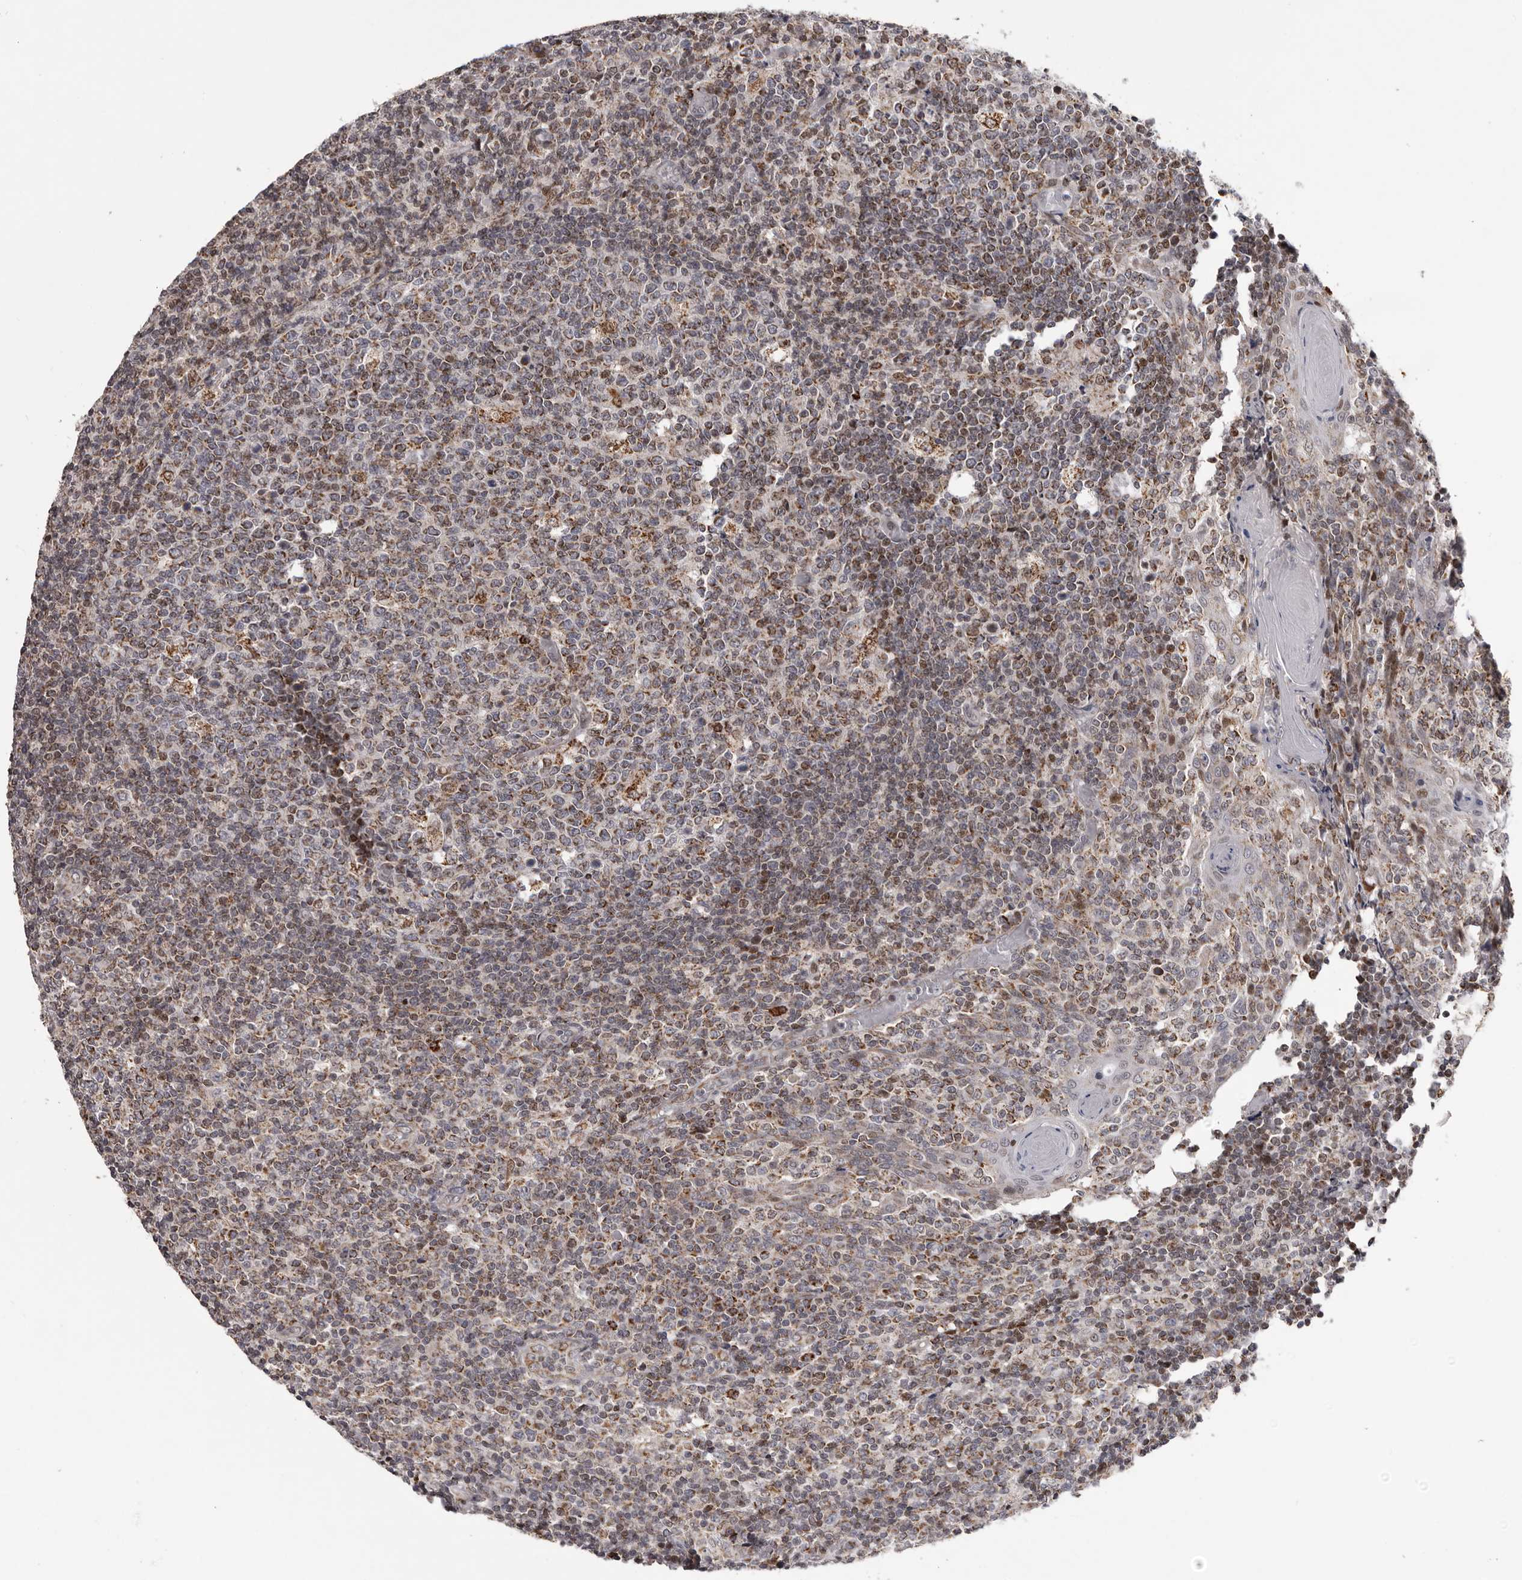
{"staining": {"intensity": "moderate", "quantity": "25%-75%", "location": "cytoplasmic/membranous"}, "tissue": "tonsil", "cell_type": "Germinal center cells", "image_type": "normal", "snomed": [{"axis": "morphology", "description": "Normal tissue, NOS"}, {"axis": "topography", "description": "Tonsil"}], "caption": "Protein expression analysis of unremarkable tonsil exhibits moderate cytoplasmic/membranous expression in about 25%-75% of germinal center cells.", "gene": "C17orf99", "patient": {"sex": "female", "age": 19}}